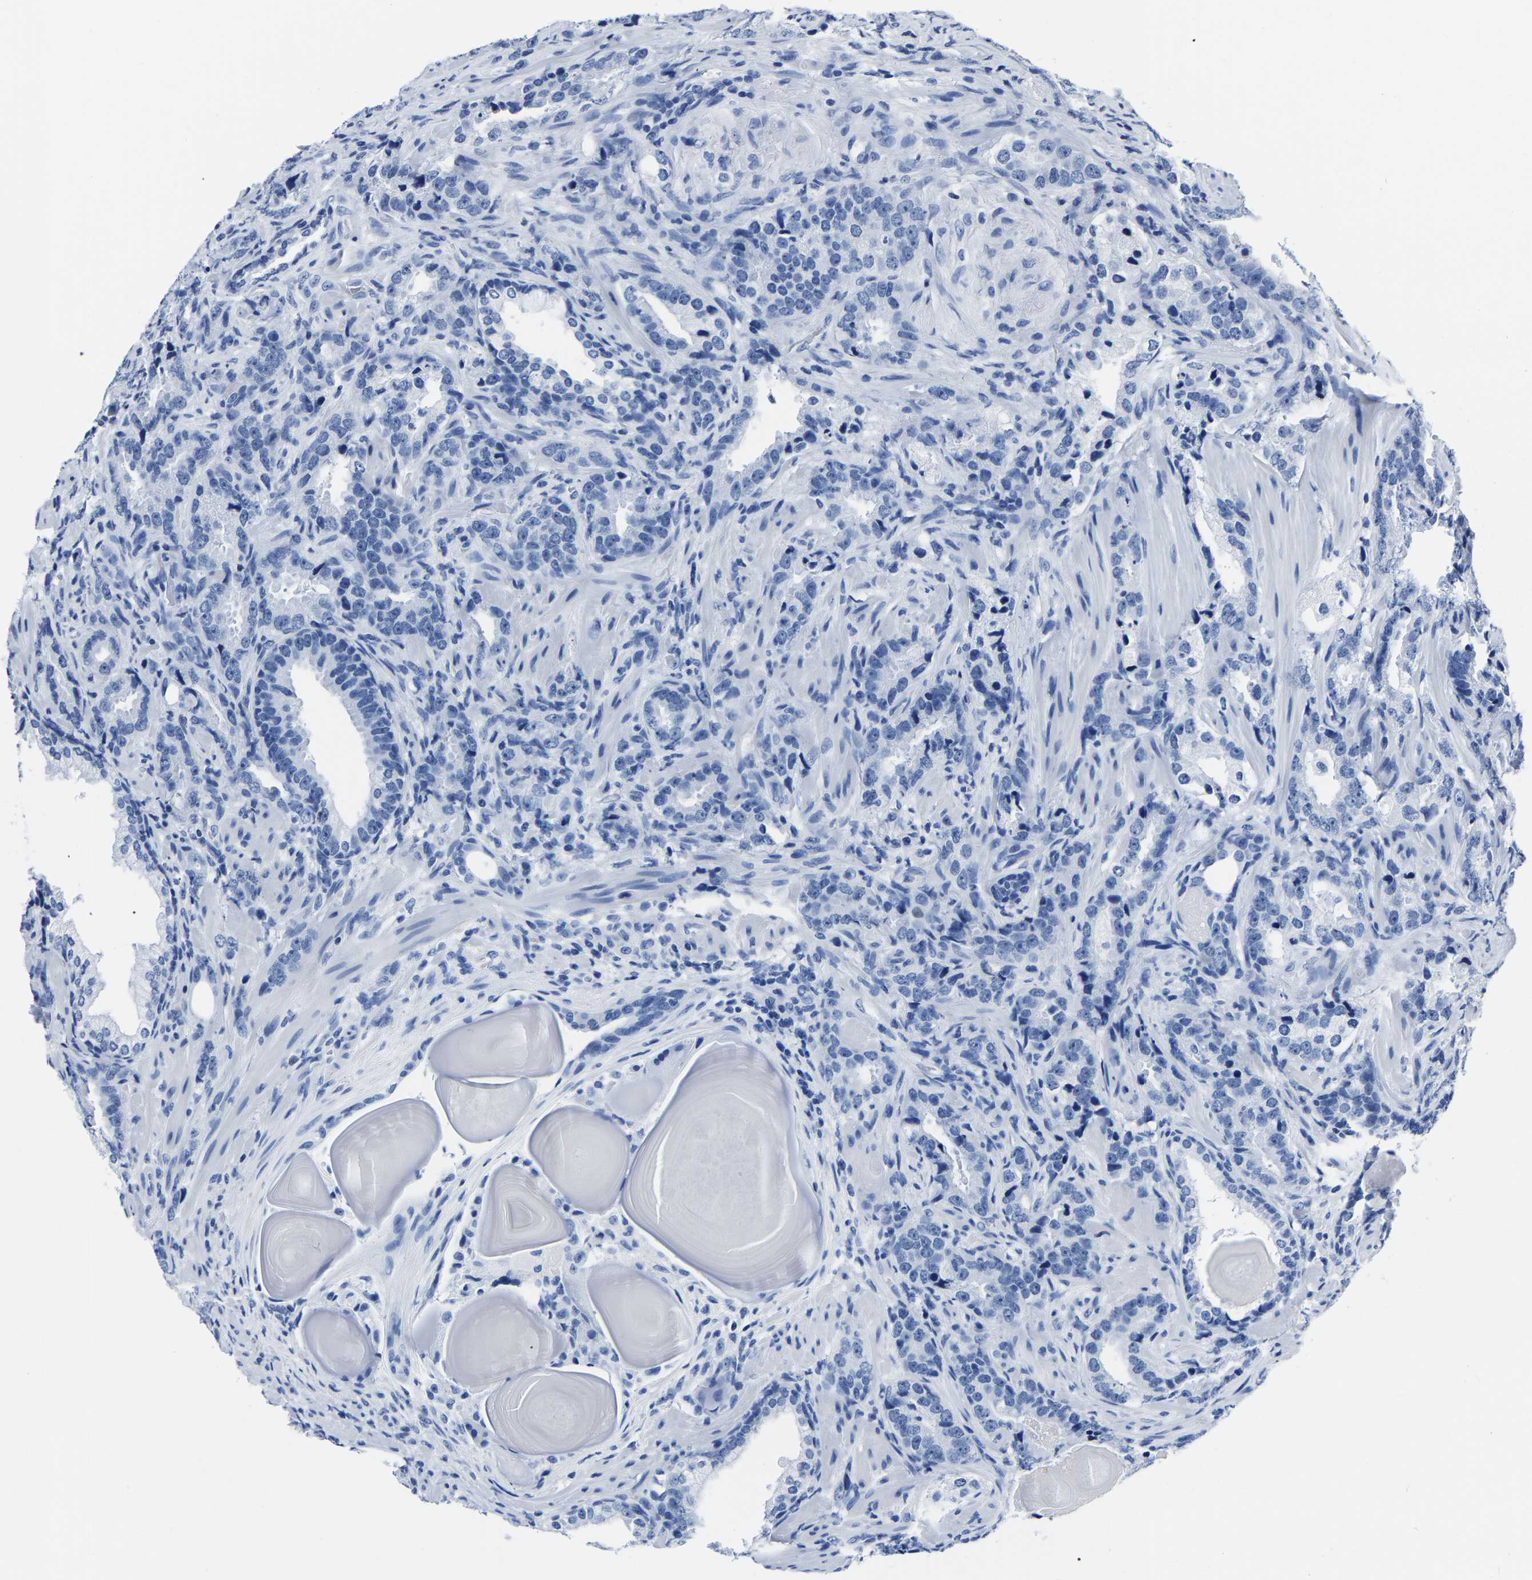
{"staining": {"intensity": "negative", "quantity": "none", "location": "none"}, "tissue": "prostate cancer", "cell_type": "Tumor cells", "image_type": "cancer", "snomed": [{"axis": "morphology", "description": "Adenocarcinoma, High grade"}, {"axis": "topography", "description": "Prostate"}], "caption": "This is an immunohistochemistry photomicrograph of prostate cancer. There is no expression in tumor cells.", "gene": "IMPG2", "patient": {"sex": "male", "age": 63}}